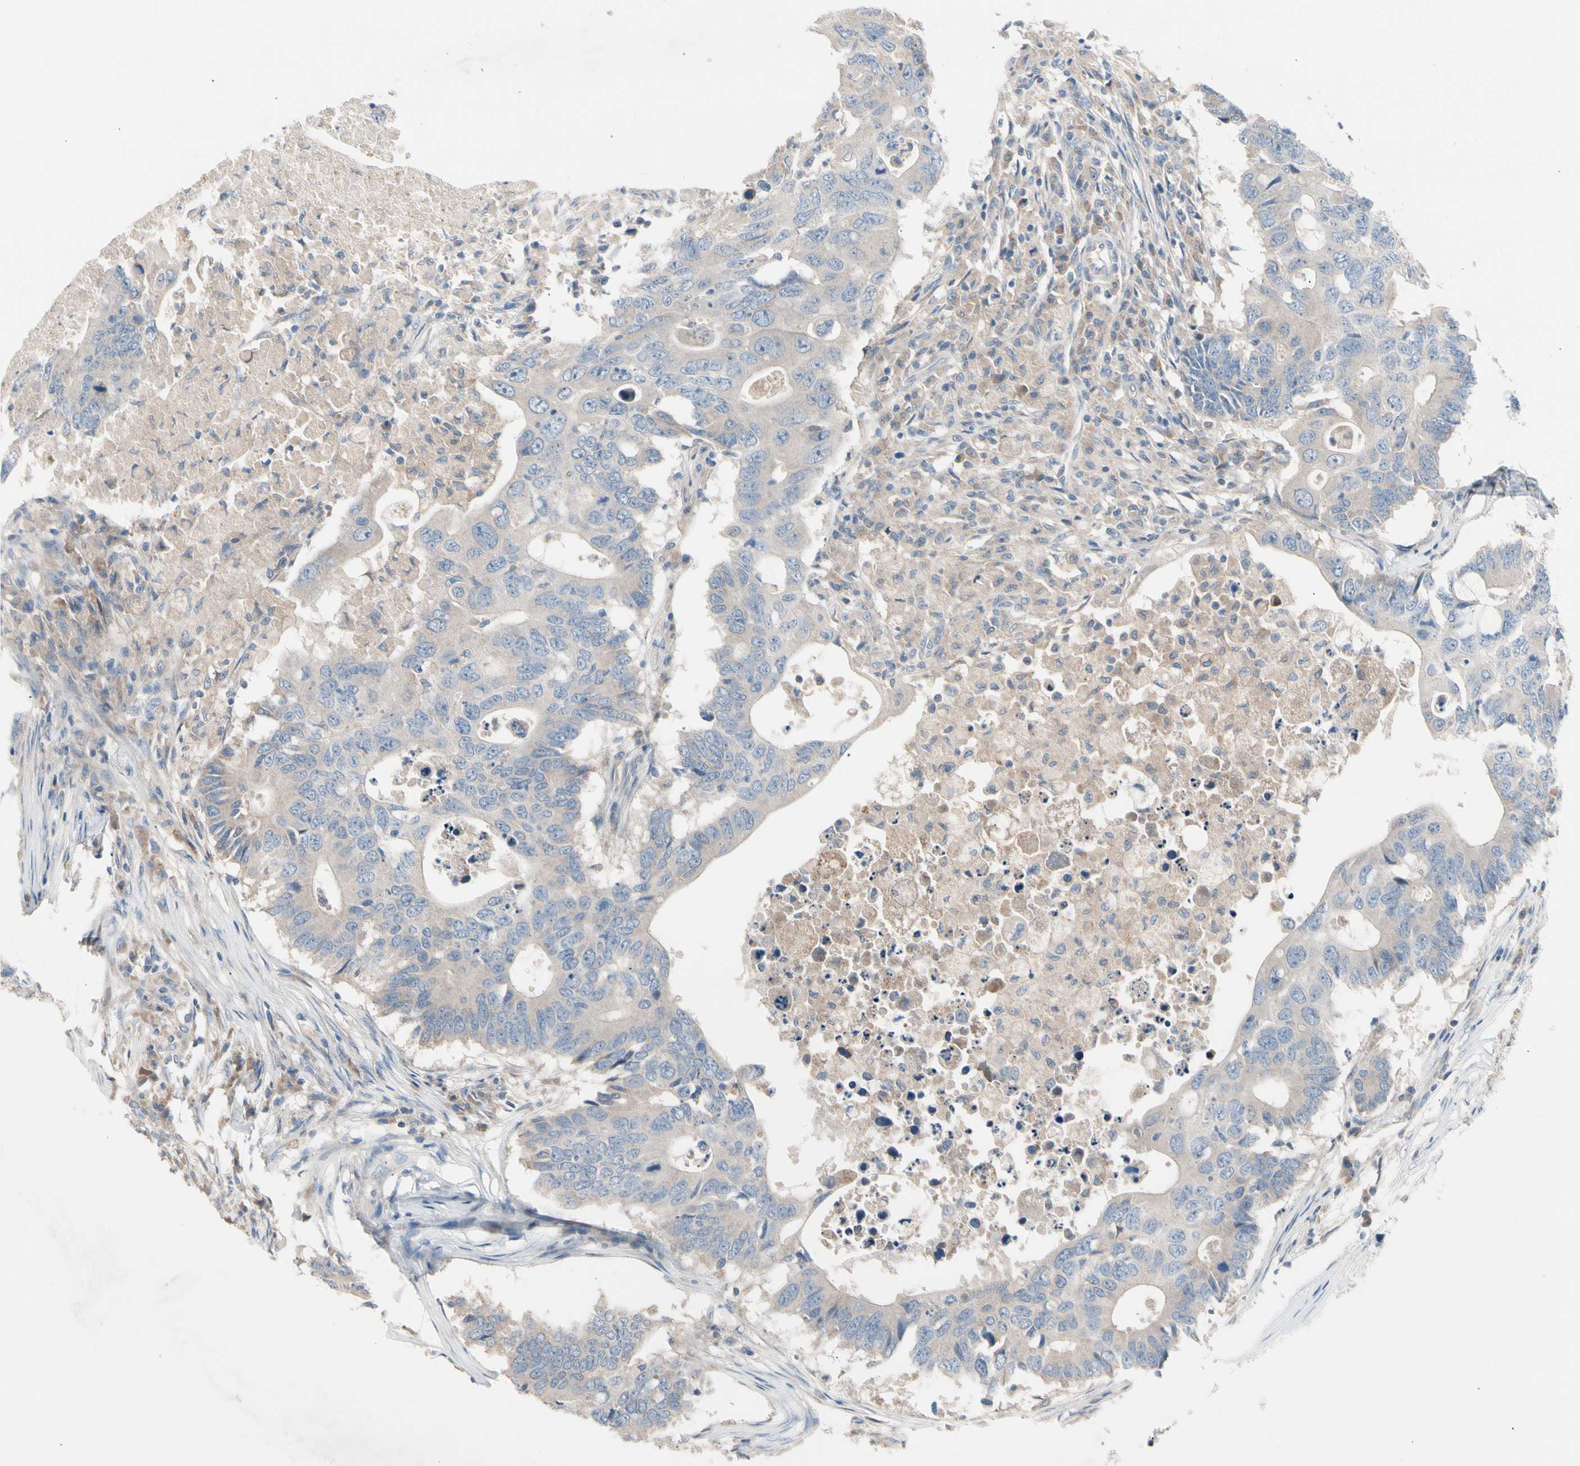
{"staining": {"intensity": "weak", "quantity": "25%-75%", "location": "cytoplasmic/membranous"}, "tissue": "colorectal cancer", "cell_type": "Tumor cells", "image_type": "cancer", "snomed": [{"axis": "morphology", "description": "Adenocarcinoma, NOS"}, {"axis": "topography", "description": "Colon"}], "caption": "A low amount of weak cytoplasmic/membranous expression is appreciated in about 25%-75% of tumor cells in colorectal cancer (adenocarcinoma) tissue. (IHC, brightfield microscopy, high magnification).", "gene": "CASQ1", "patient": {"sex": "male", "age": 71}}